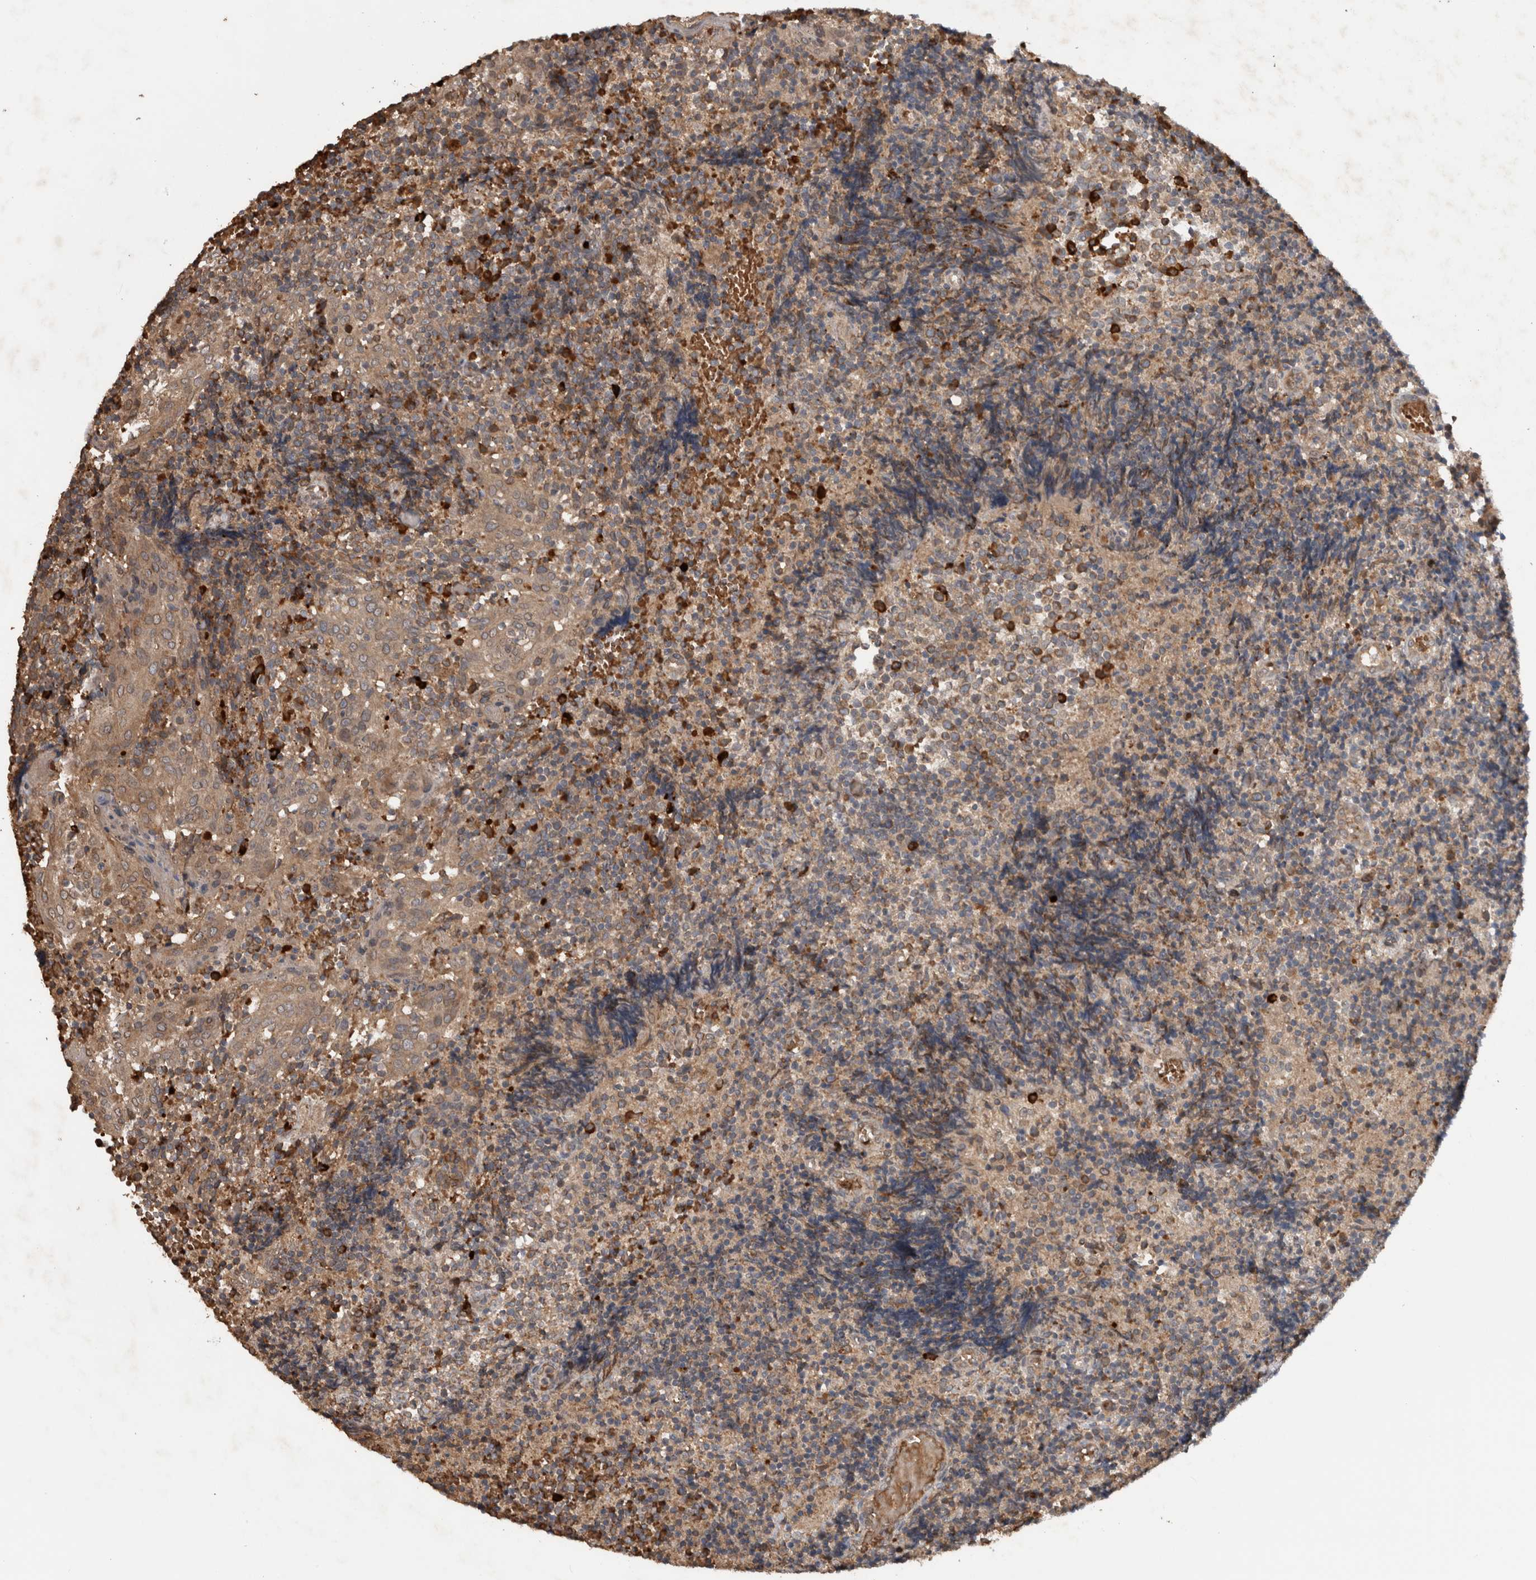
{"staining": {"intensity": "weak", "quantity": ">75%", "location": "cytoplasmic/membranous"}, "tissue": "tonsil", "cell_type": "Germinal center cells", "image_type": "normal", "snomed": [{"axis": "morphology", "description": "Normal tissue, NOS"}, {"axis": "topography", "description": "Tonsil"}], "caption": "DAB immunohistochemical staining of benign human tonsil demonstrates weak cytoplasmic/membranous protein positivity in approximately >75% of germinal center cells.", "gene": "ADGRL3", "patient": {"sex": "female", "age": 19}}